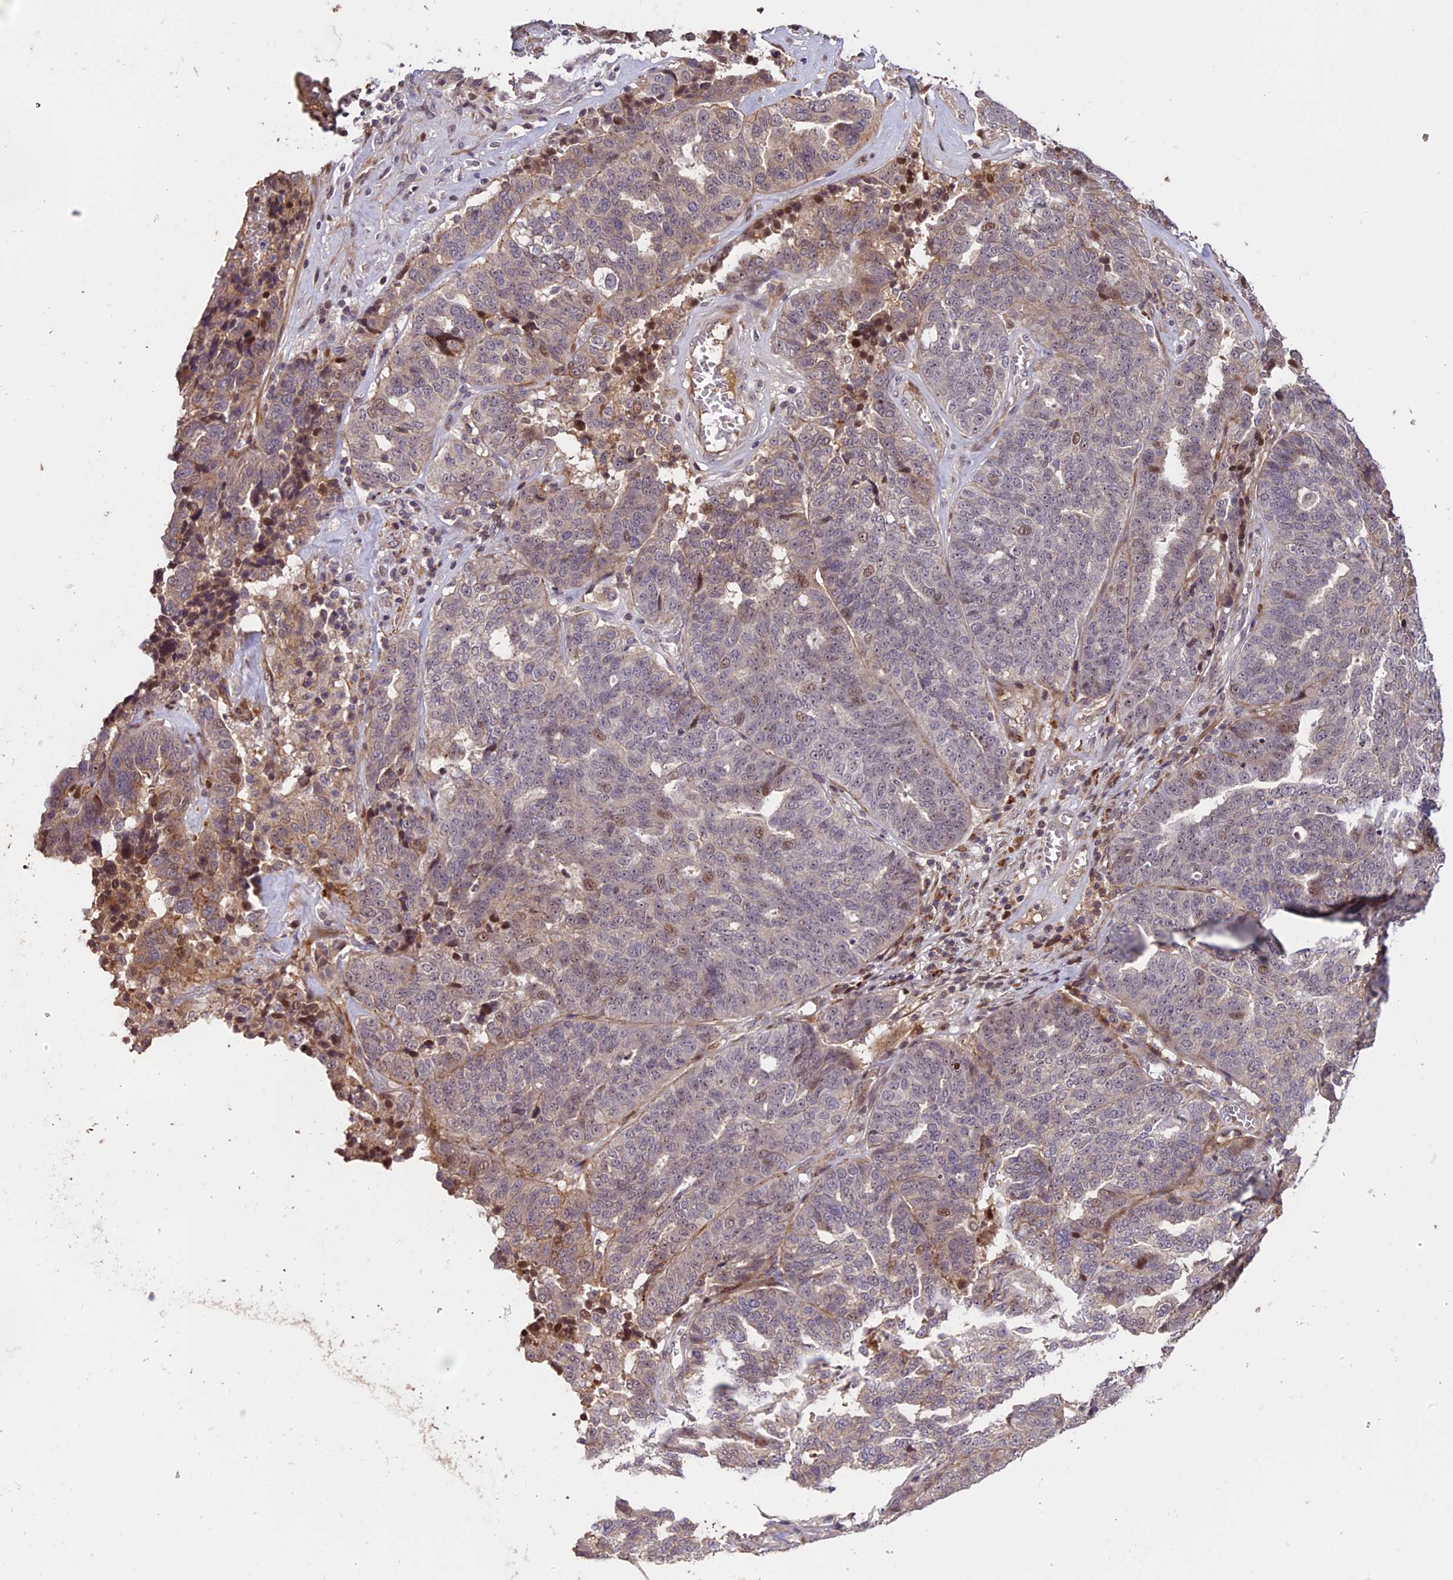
{"staining": {"intensity": "weak", "quantity": "25%-75%", "location": "cytoplasmic/membranous,nuclear"}, "tissue": "ovarian cancer", "cell_type": "Tumor cells", "image_type": "cancer", "snomed": [{"axis": "morphology", "description": "Cystadenocarcinoma, serous, NOS"}, {"axis": "topography", "description": "Ovary"}], "caption": "DAB immunohistochemical staining of human ovarian cancer (serous cystadenocarcinoma) displays weak cytoplasmic/membranous and nuclear protein expression in approximately 25%-75% of tumor cells.", "gene": "ENHO", "patient": {"sex": "female", "age": 59}}